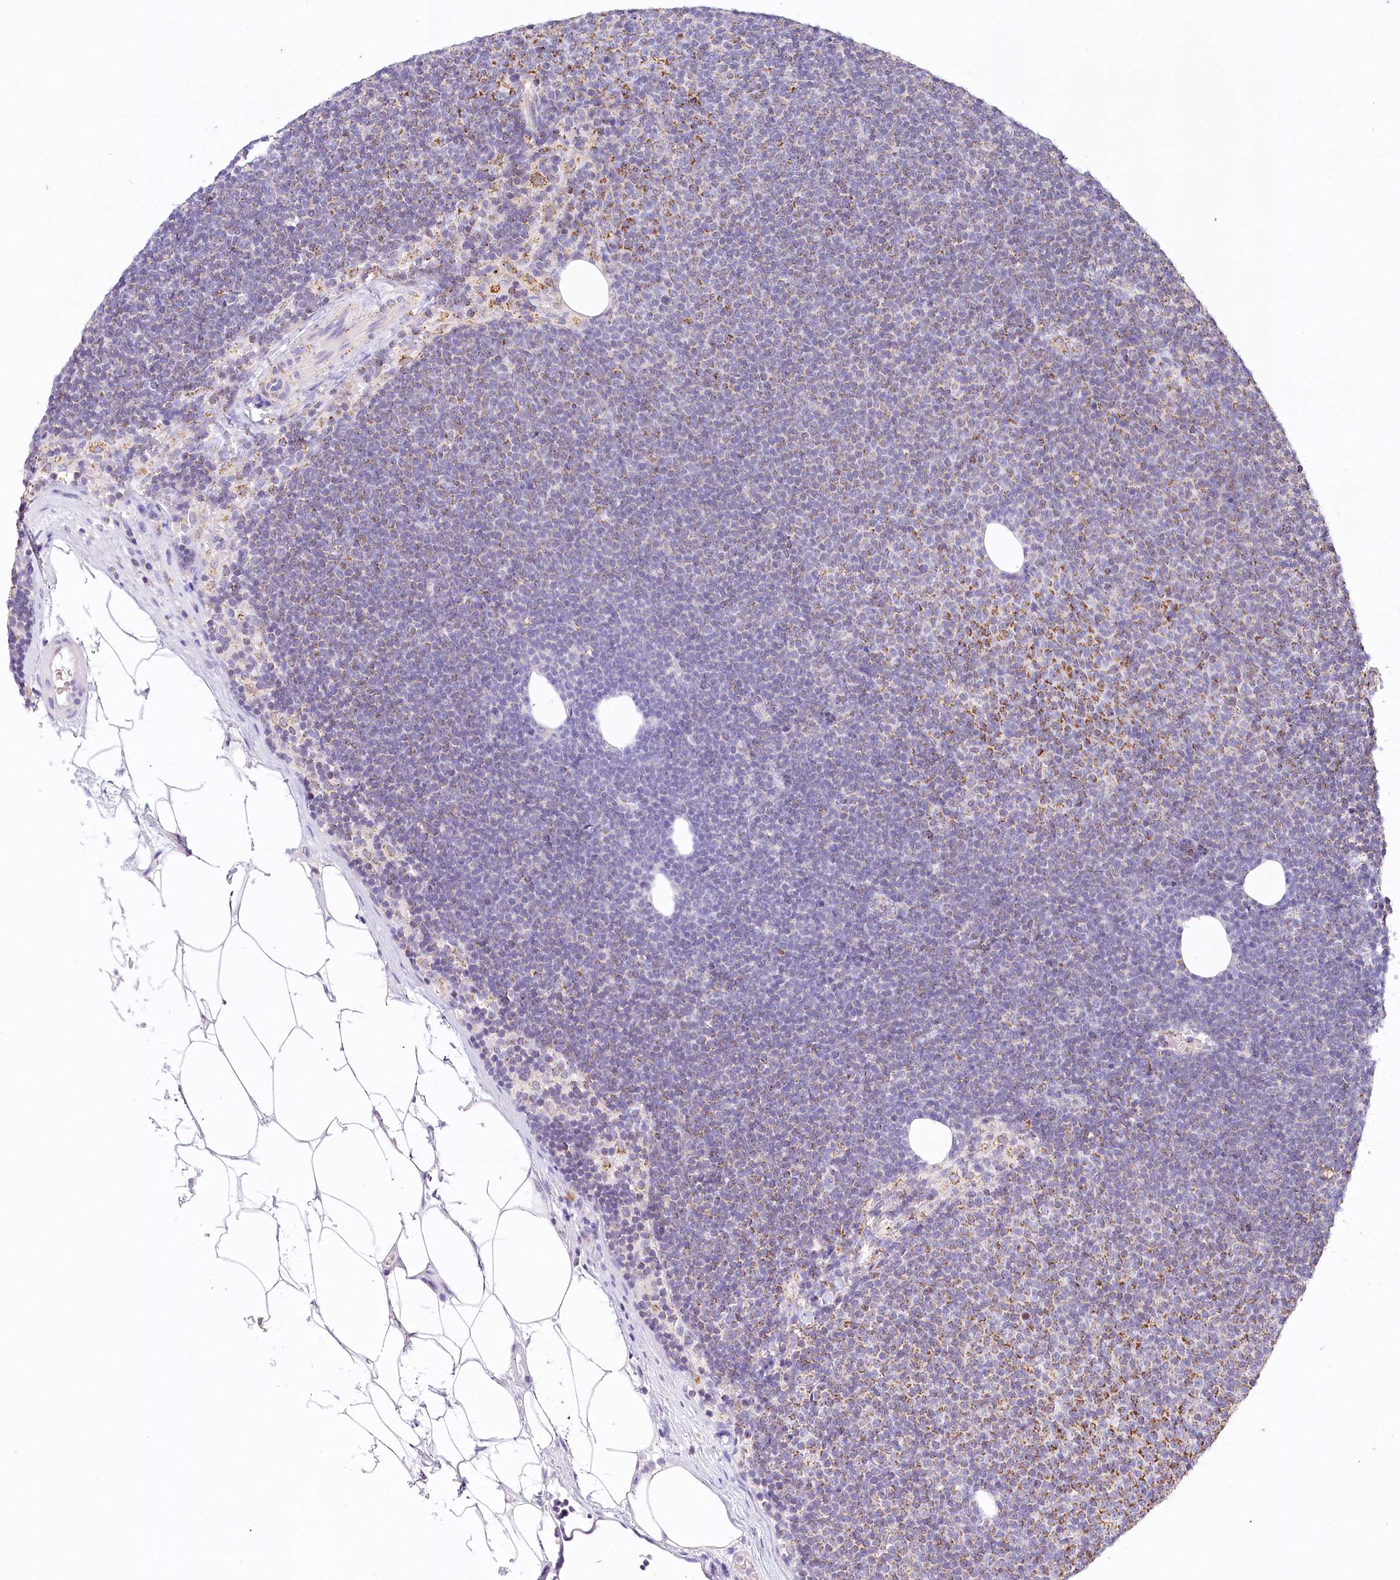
{"staining": {"intensity": "moderate", "quantity": "<25%", "location": "cytoplasmic/membranous"}, "tissue": "lymphoma", "cell_type": "Tumor cells", "image_type": "cancer", "snomed": [{"axis": "morphology", "description": "Malignant lymphoma, non-Hodgkin's type, Low grade"}, {"axis": "topography", "description": "Lymph node"}], "caption": "This image displays lymphoma stained with immunohistochemistry to label a protein in brown. The cytoplasmic/membranous of tumor cells show moderate positivity for the protein. Nuclei are counter-stained blue.", "gene": "LSS", "patient": {"sex": "female", "age": 53}}